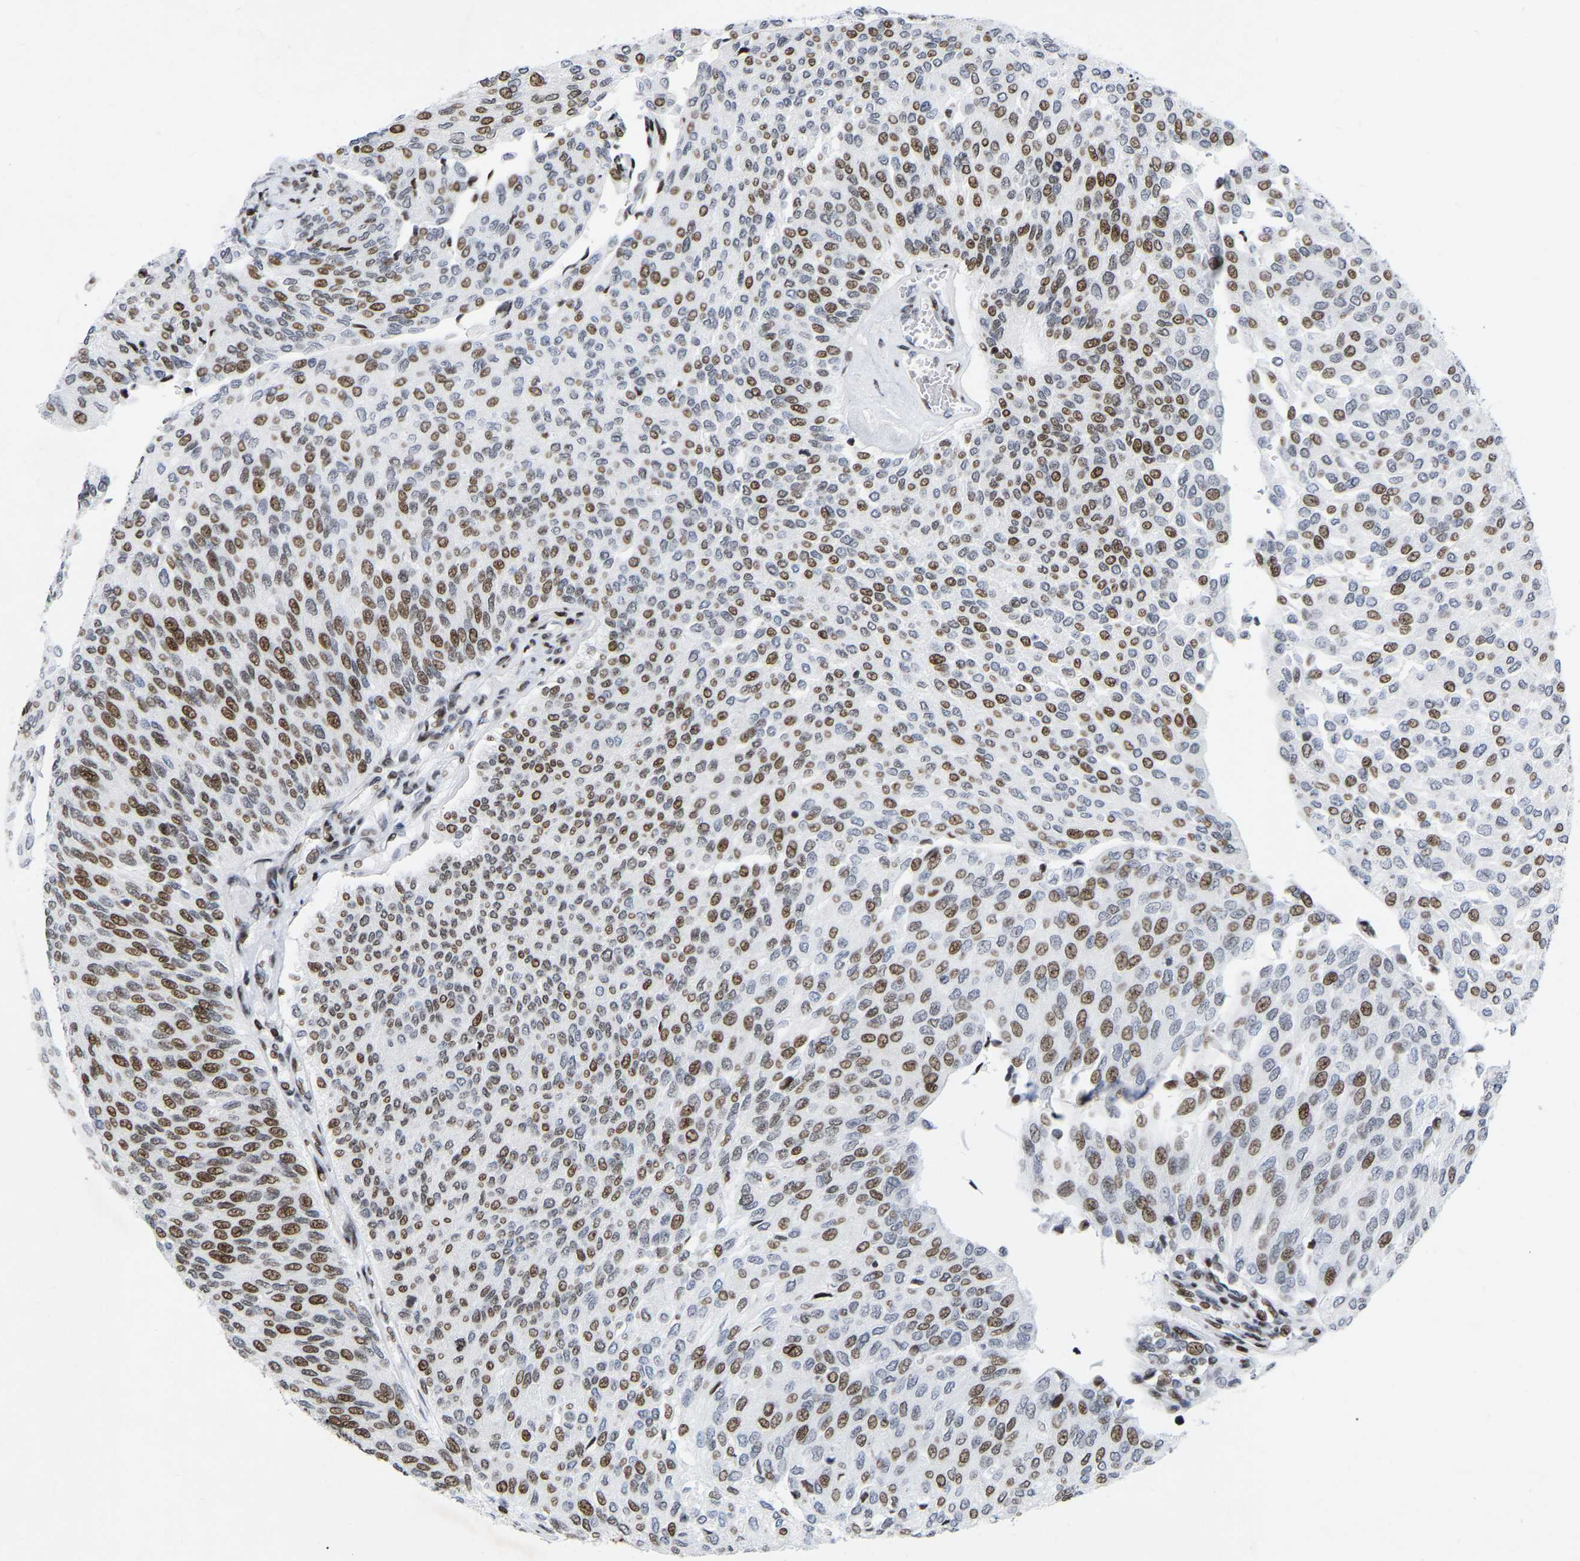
{"staining": {"intensity": "moderate", "quantity": "25%-75%", "location": "nuclear"}, "tissue": "urothelial cancer", "cell_type": "Tumor cells", "image_type": "cancer", "snomed": [{"axis": "morphology", "description": "Urothelial carcinoma, Low grade"}, {"axis": "topography", "description": "Urinary bladder"}], "caption": "A medium amount of moderate nuclear staining is present in about 25%-75% of tumor cells in low-grade urothelial carcinoma tissue. The protein is shown in brown color, while the nuclei are stained blue.", "gene": "PRCC", "patient": {"sex": "female", "age": 79}}